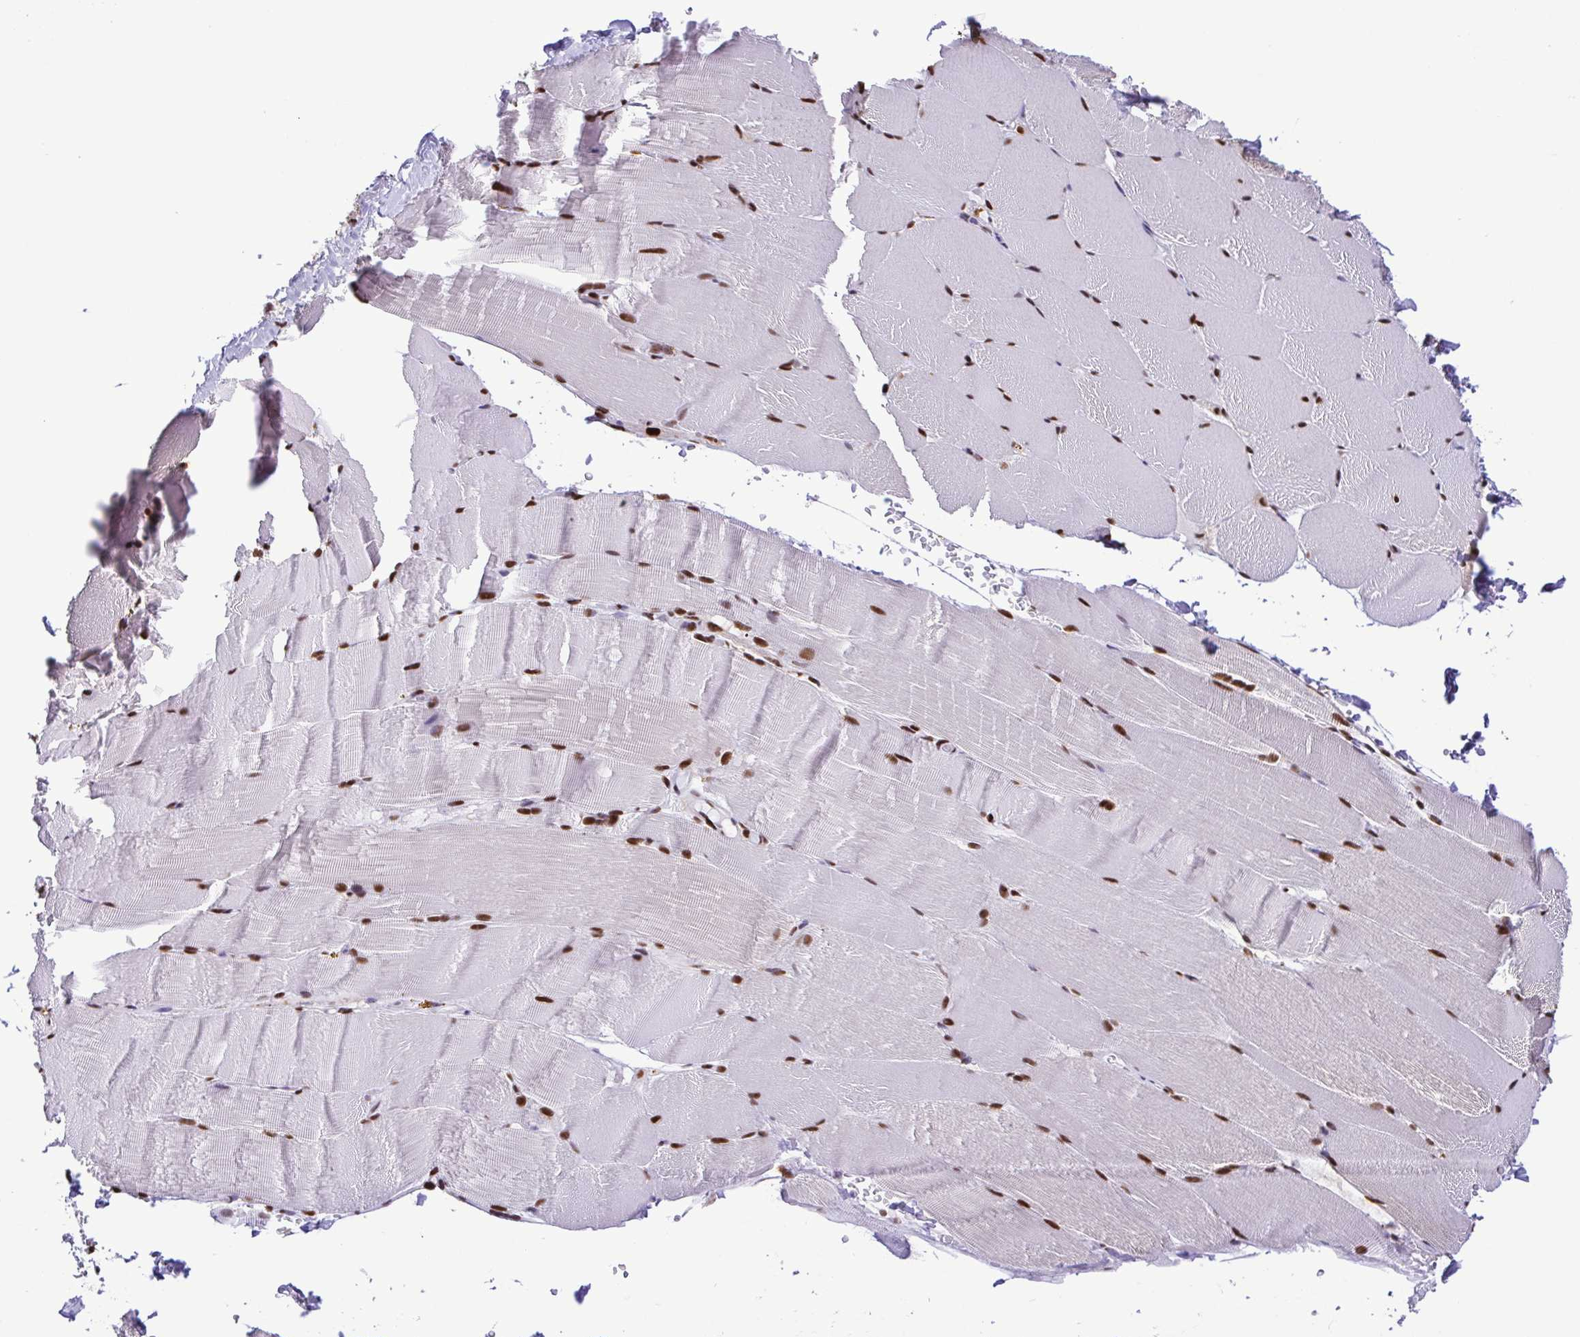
{"staining": {"intensity": "strong", "quantity": ">75%", "location": "nuclear"}, "tissue": "skeletal muscle", "cell_type": "Myocytes", "image_type": "normal", "snomed": [{"axis": "morphology", "description": "Normal tissue, NOS"}, {"axis": "topography", "description": "Skeletal muscle"}], "caption": "Skeletal muscle stained with immunohistochemistry (IHC) reveals strong nuclear positivity in approximately >75% of myocytes. (brown staining indicates protein expression, while blue staining denotes nuclei).", "gene": "TRIM28", "patient": {"sex": "female", "age": 37}}